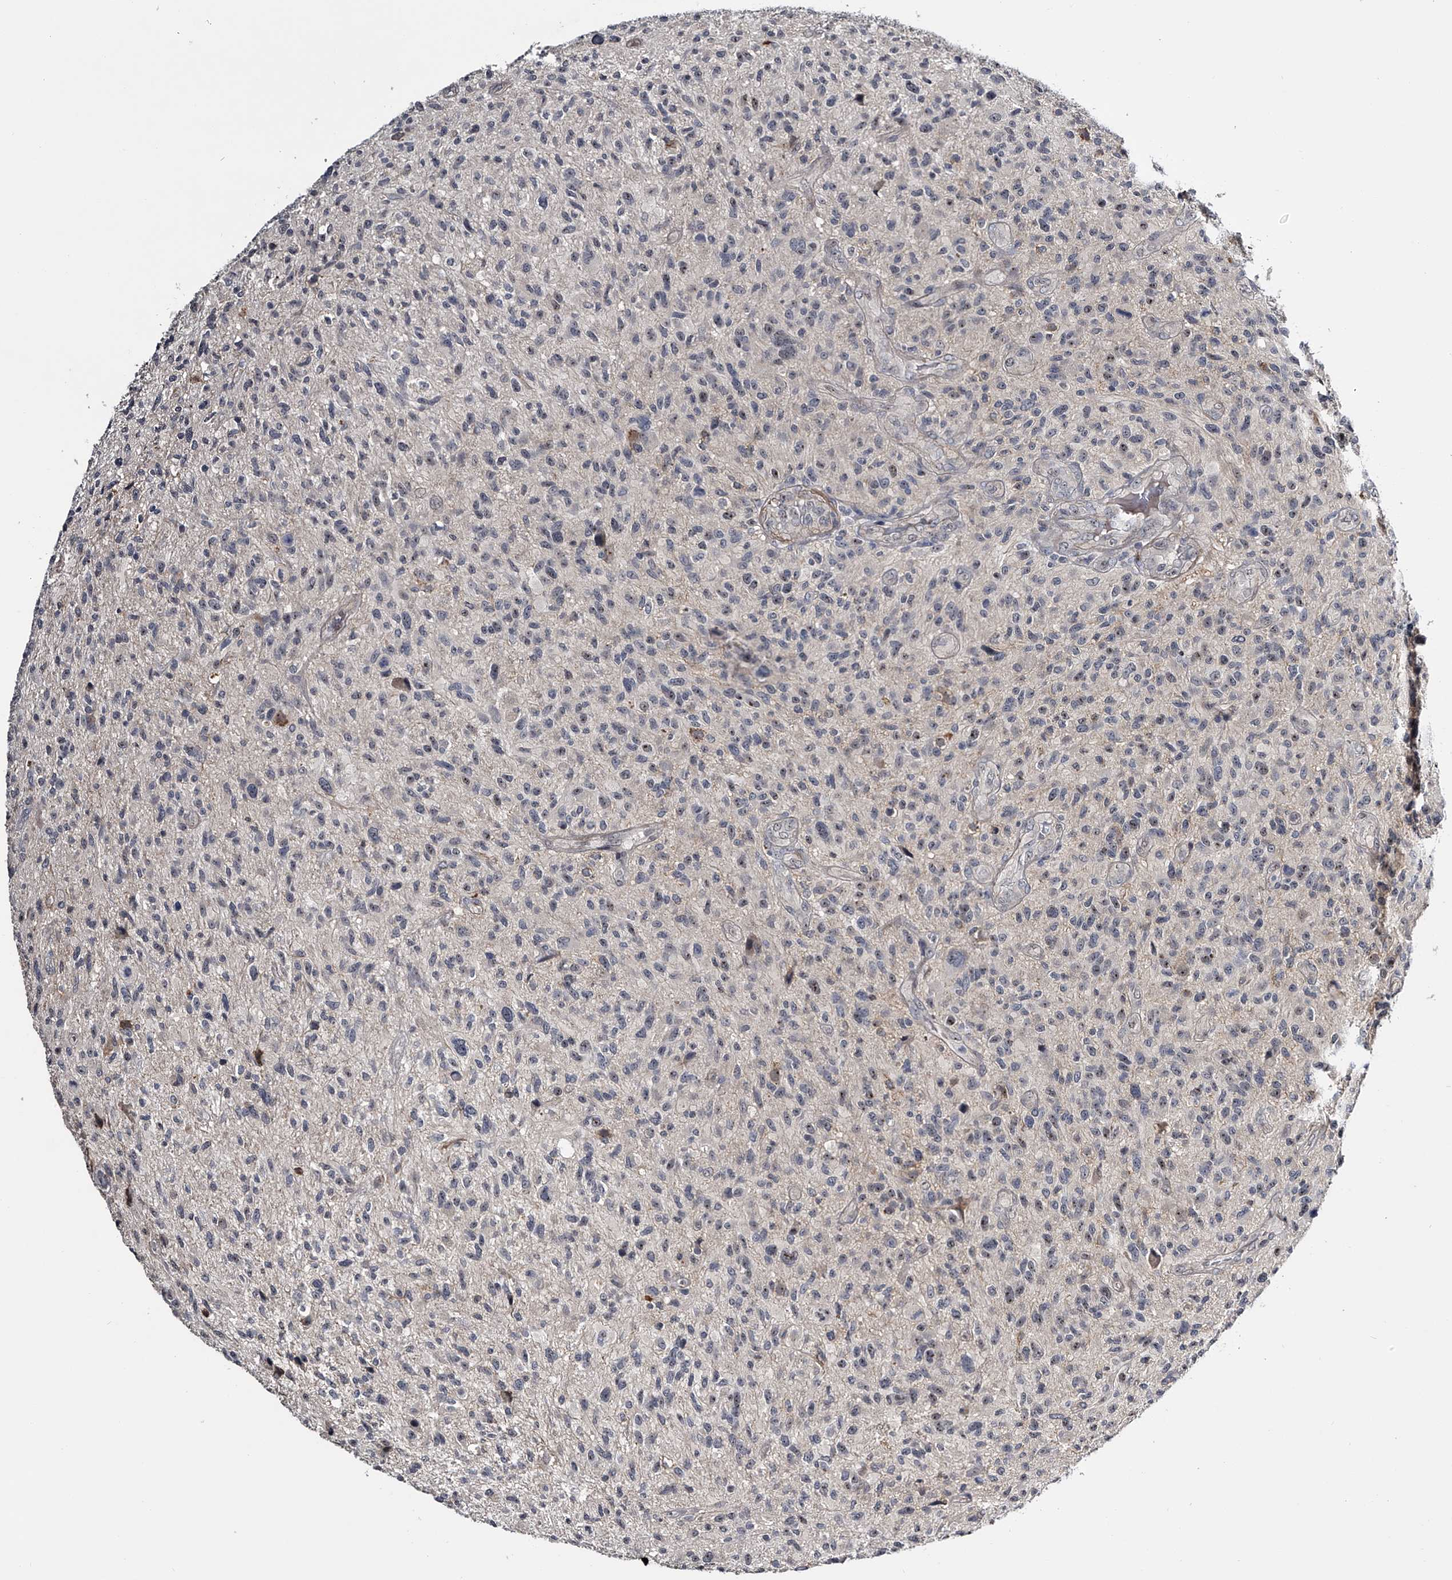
{"staining": {"intensity": "weak", "quantity": "25%-75%", "location": "nuclear"}, "tissue": "glioma", "cell_type": "Tumor cells", "image_type": "cancer", "snomed": [{"axis": "morphology", "description": "Glioma, malignant, High grade"}, {"axis": "topography", "description": "Brain"}], "caption": "A histopathology image of human glioma stained for a protein reveals weak nuclear brown staining in tumor cells. The staining was performed using DAB, with brown indicating positive protein expression. Nuclei are stained blue with hematoxylin.", "gene": "MDN1", "patient": {"sex": "male", "age": 47}}